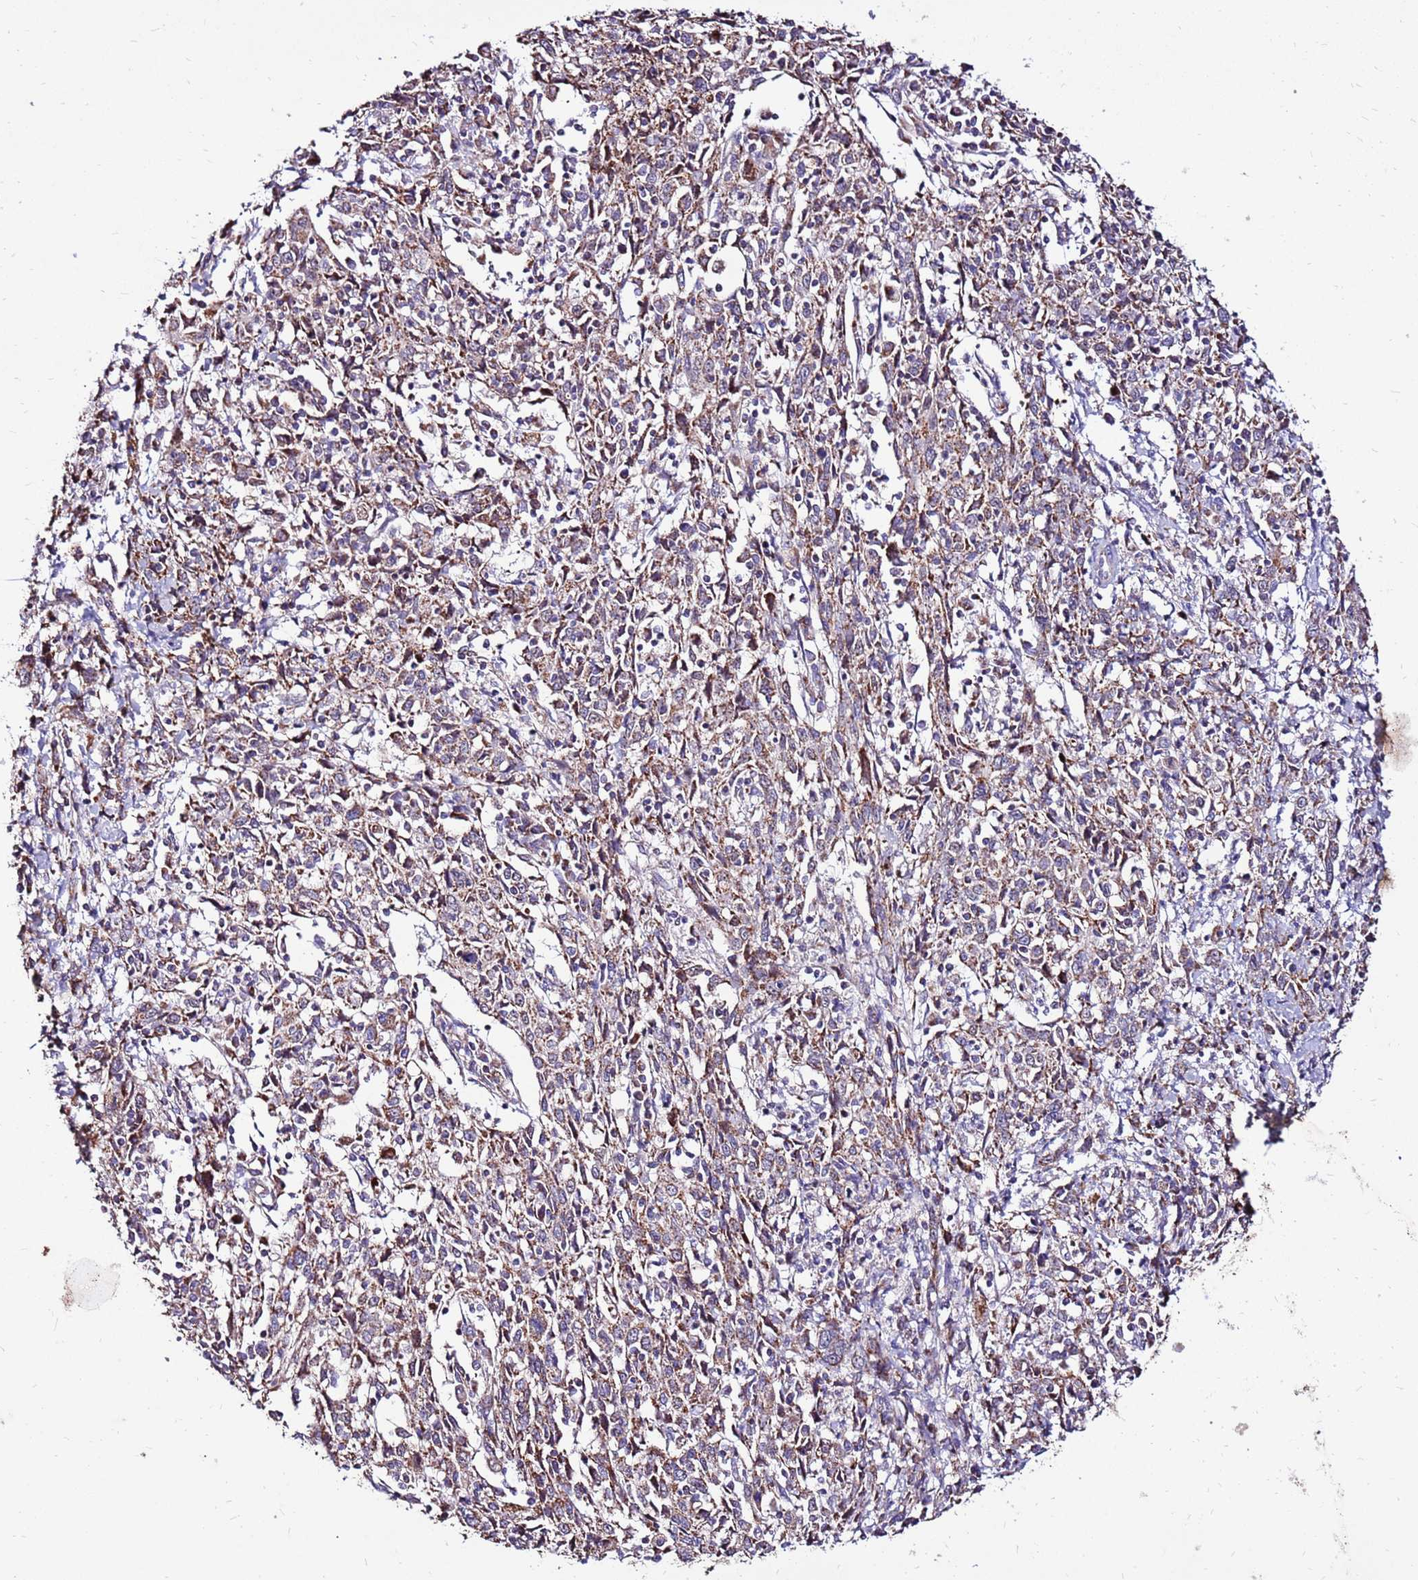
{"staining": {"intensity": "weak", "quantity": "25%-75%", "location": "cytoplasmic/membranous"}, "tissue": "cervical cancer", "cell_type": "Tumor cells", "image_type": "cancer", "snomed": [{"axis": "morphology", "description": "Squamous cell carcinoma, NOS"}, {"axis": "topography", "description": "Cervix"}], "caption": "Protein staining of squamous cell carcinoma (cervical) tissue shows weak cytoplasmic/membranous expression in about 25%-75% of tumor cells.", "gene": "SPSB3", "patient": {"sex": "female", "age": 46}}